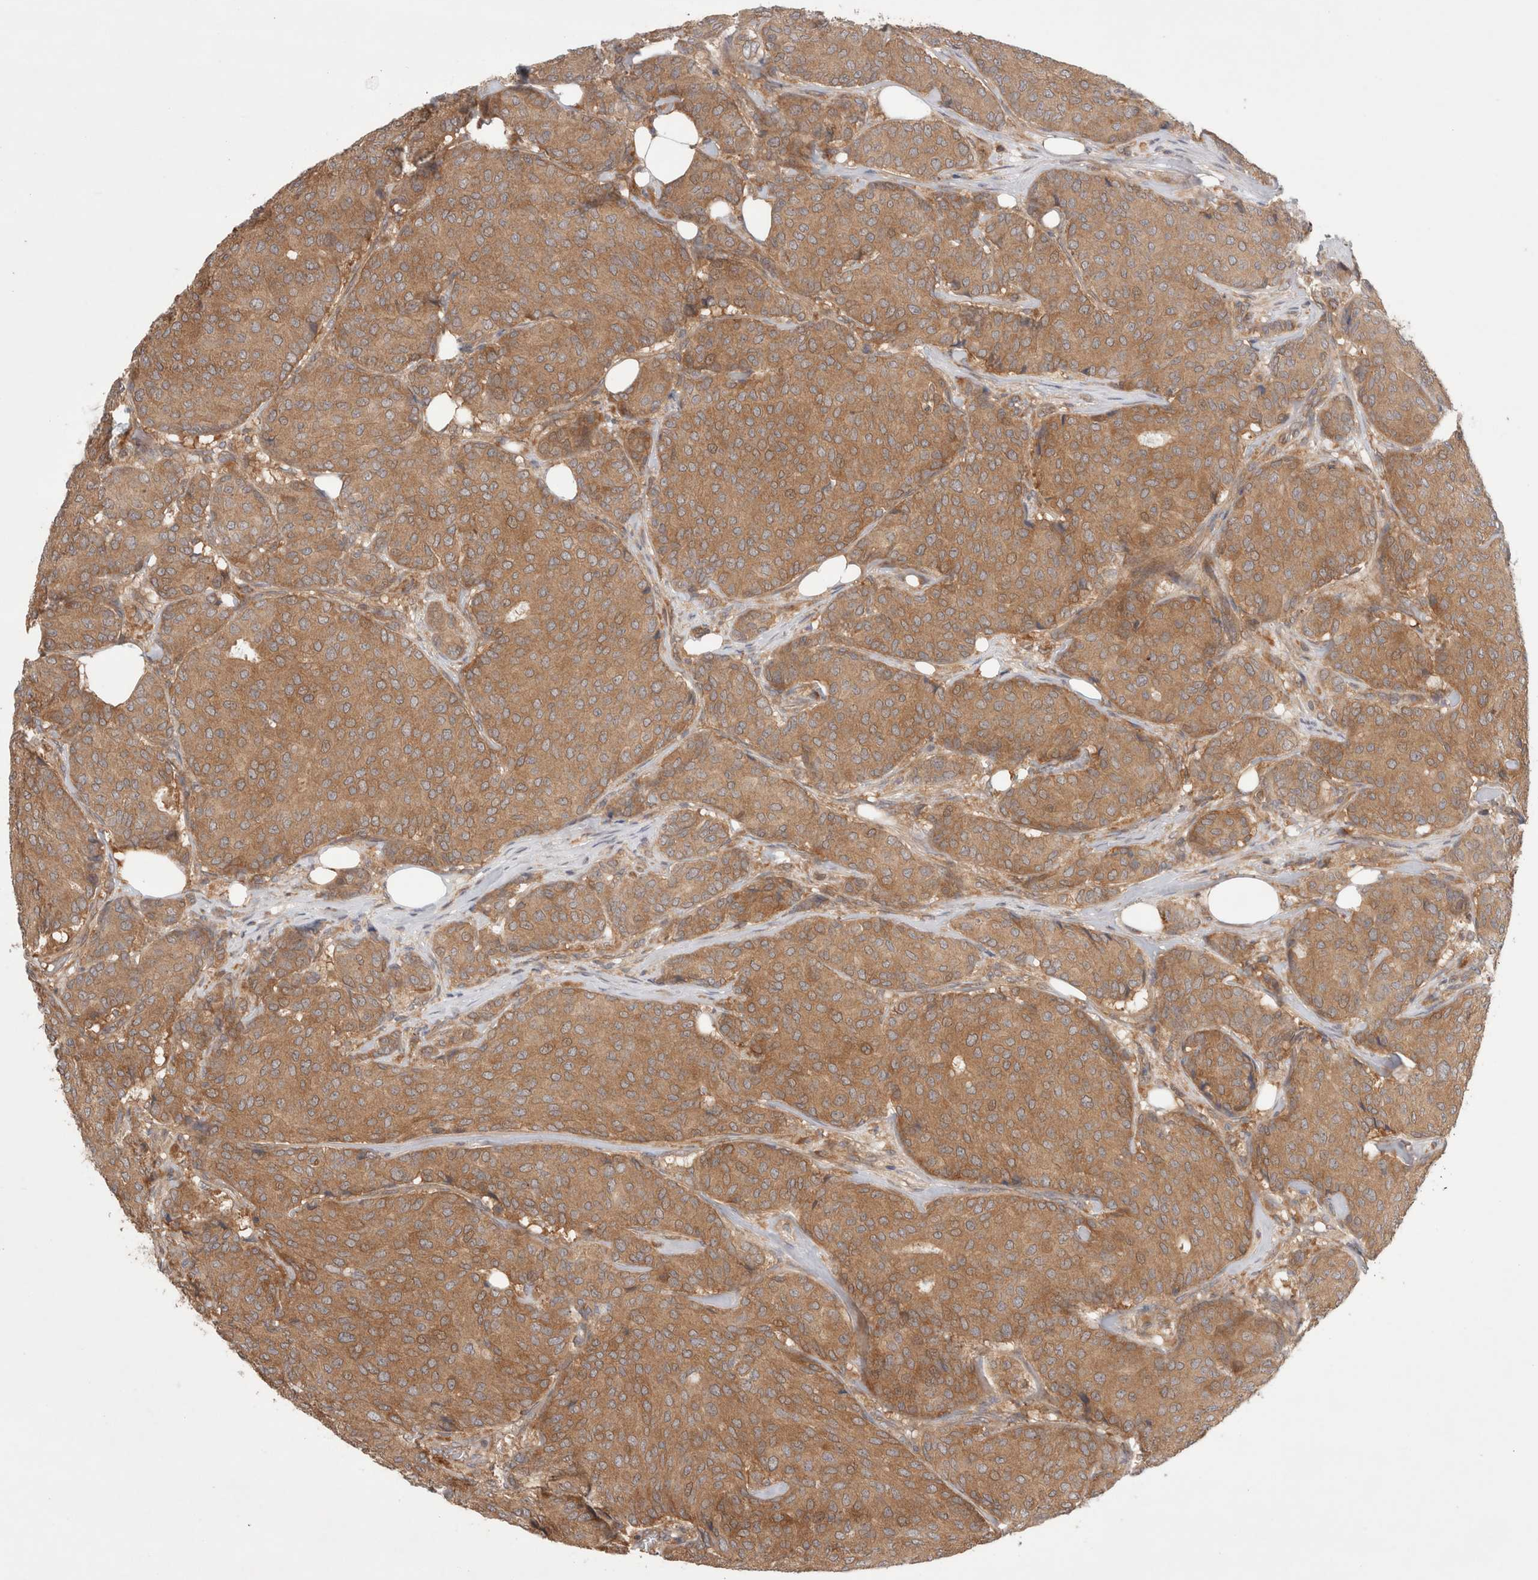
{"staining": {"intensity": "moderate", "quantity": ">75%", "location": "cytoplasmic/membranous"}, "tissue": "breast cancer", "cell_type": "Tumor cells", "image_type": "cancer", "snomed": [{"axis": "morphology", "description": "Duct carcinoma"}, {"axis": "topography", "description": "Breast"}], "caption": "Tumor cells show medium levels of moderate cytoplasmic/membranous staining in about >75% of cells in breast invasive ductal carcinoma.", "gene": "HROB", "patient": {"sex": "female", "age": 75}}